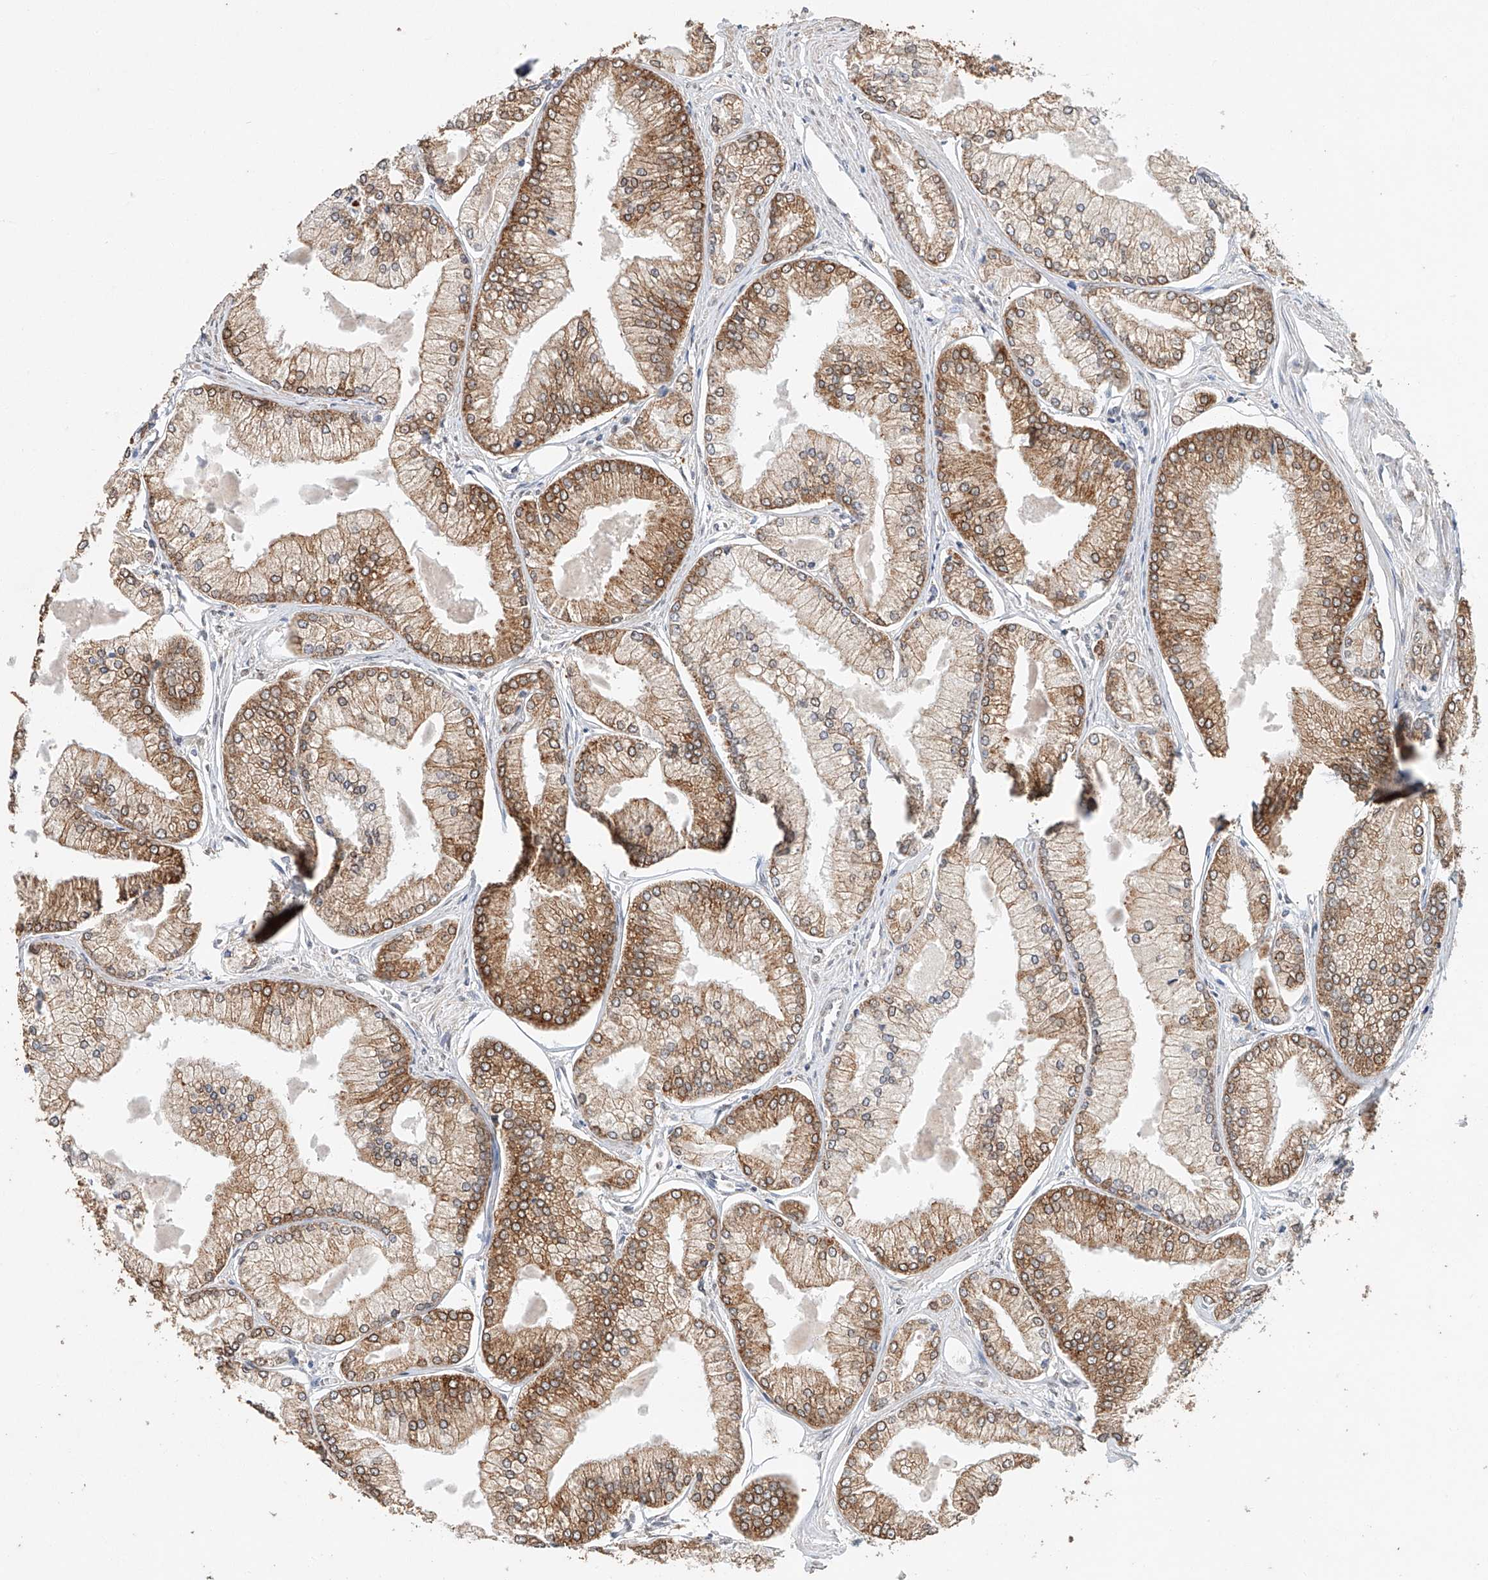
{"staining": {"intensity": "moderate", "quantity": ">75%", "location": "cytoplasmic/membranous"}, "tissue": "prostate cancer", "cell_type": "Tumor cells", "image_type": "cancer", "snomed": [{"axis": "morphology", "description": "Adenocarcinoma, Low grade"}, {"axis": "topography", "description": "Prostate"}], "caption": "Prostate cancer (adenocarcinoma (low-grade)) tissue reveals moderate cytoplasmic/membranous expression in approximately >75% of tumor cells, visualized by immunohistochemistry.", "gene": "CERS4", "patient": {"sex": "male", "age": 52}}